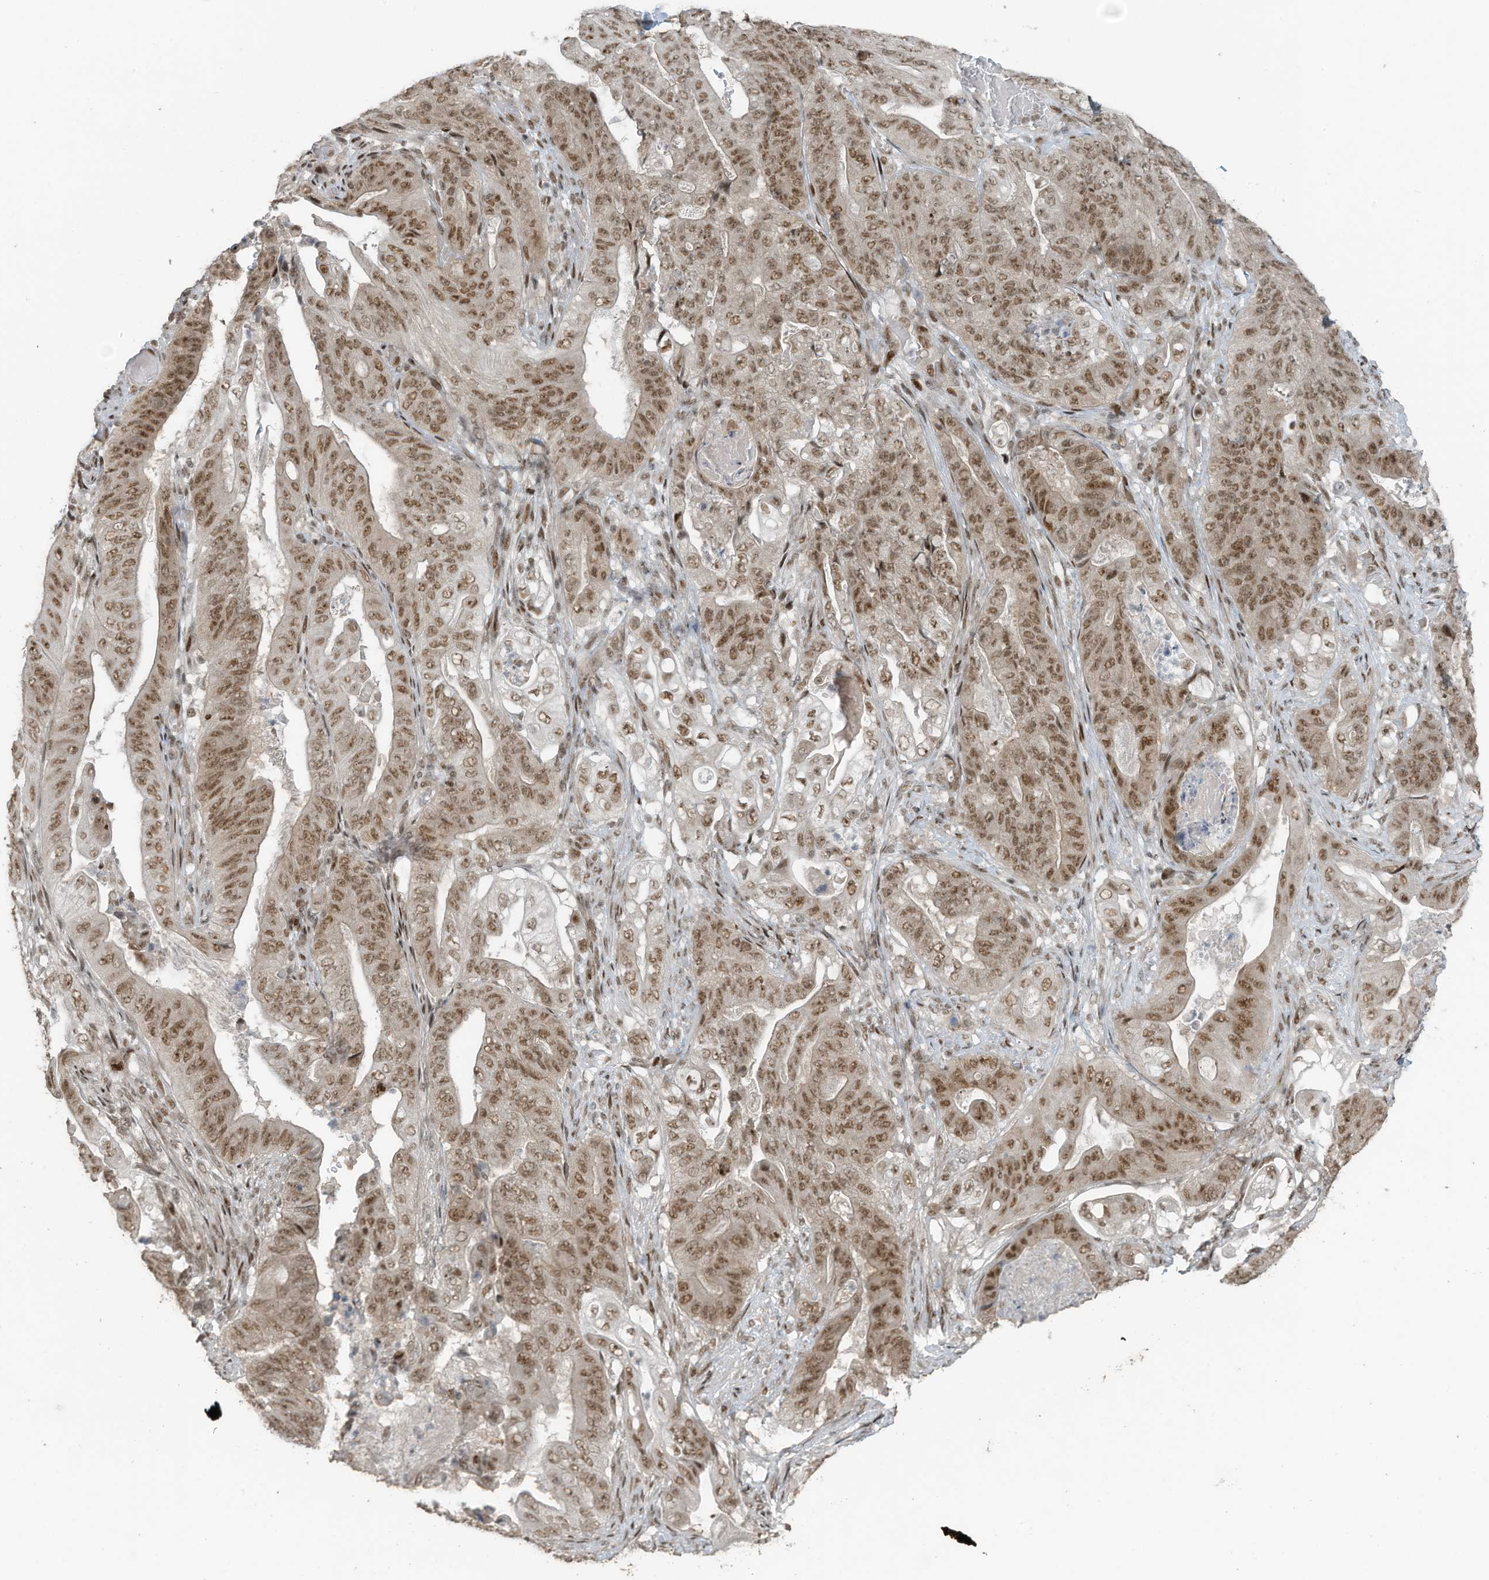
{"staining": {"intensity": "moderate", "quantity": ">75%", "location": "nuclear"}, "tissue": "stomach cancer", "cell_type": "Tumor cells", "image_type": "cancer", "snomed": [{"axis": "morphology", "description": "Adenocarcinoma, NOS"}, {"axis": "topography", "description": "Stomach"}], "caption": "Immunohistochemical staining of stomach adenocarcinoma exhibits moderate nuclear protein expression in about >75% of tumor cells. The staining was performed using DAB (3,3'-diaminobenzidine) to visualize the protein expression in brown, while the nuclei were stained in blue with hematoxylin (Magnification: 20x).", "gene": "PCNP", "patient": {"sex": "female", "age": 73}}